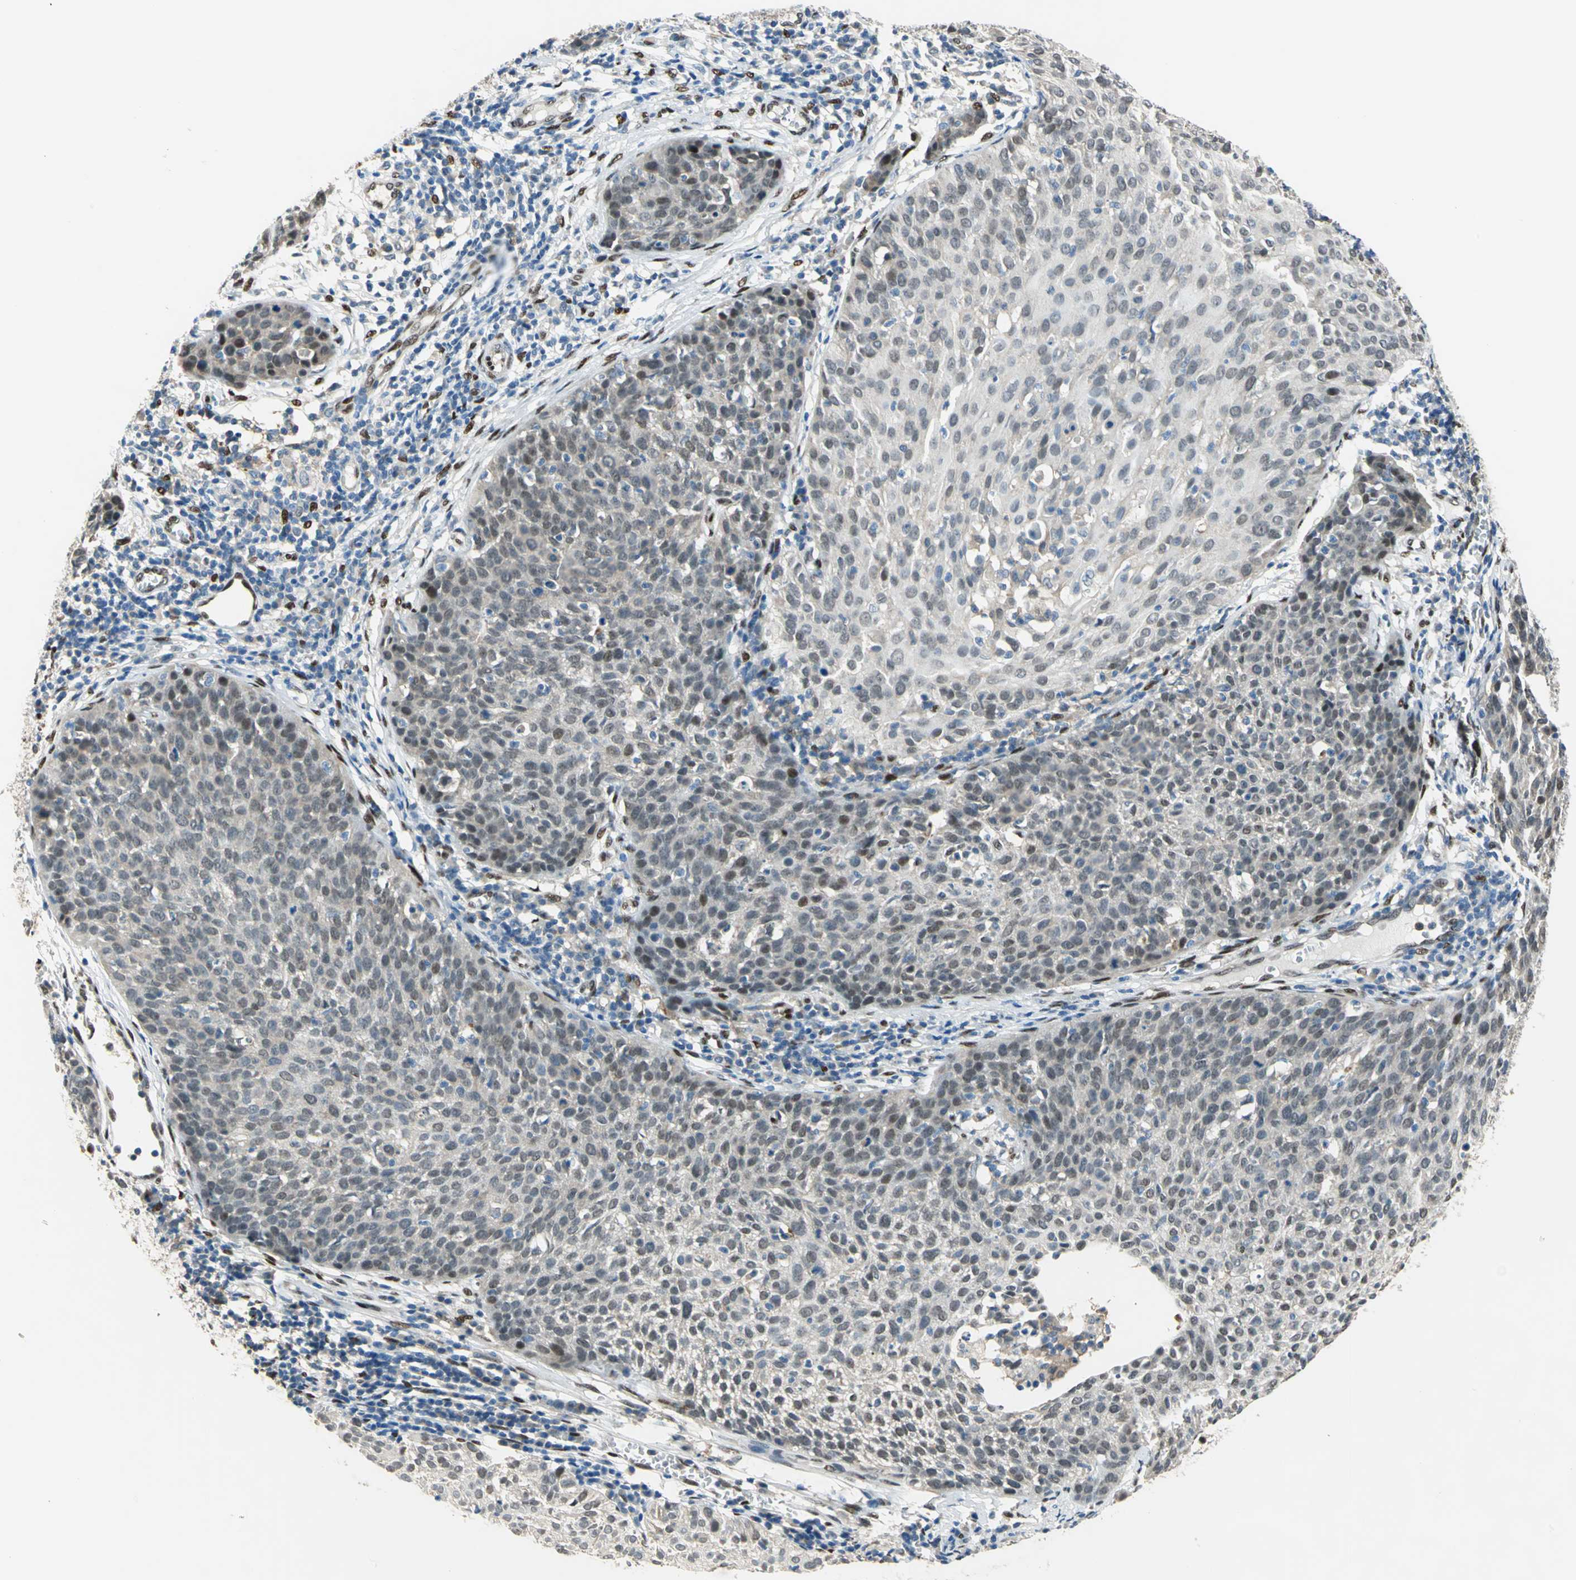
{"staining": {"intensity": "weak", "quantity": "25%-75%", "location": "cytoplasmic/membranous,nuclear"}, "tissue": "cervical cancer", "cell_type": "Tumor cells", "image_type": "cancer", "snomed": [{"axis": "morphology", "description": "Squamous cell carcinoma, NOS"}, {"axis": "topography", "description": "Cervix"}], "caption": "Cervical cancer (squamous cell carcinoma) stained with DAB (3,3'-diaminobenzidine) immunohistochemistry shows low levels of weak cytoplasmic/membranous and nuclear positivity in approximately 25%-75% of tumor cells.", "gene": "RBFOX2", "patient": {"sex": "female", "age": 38}}